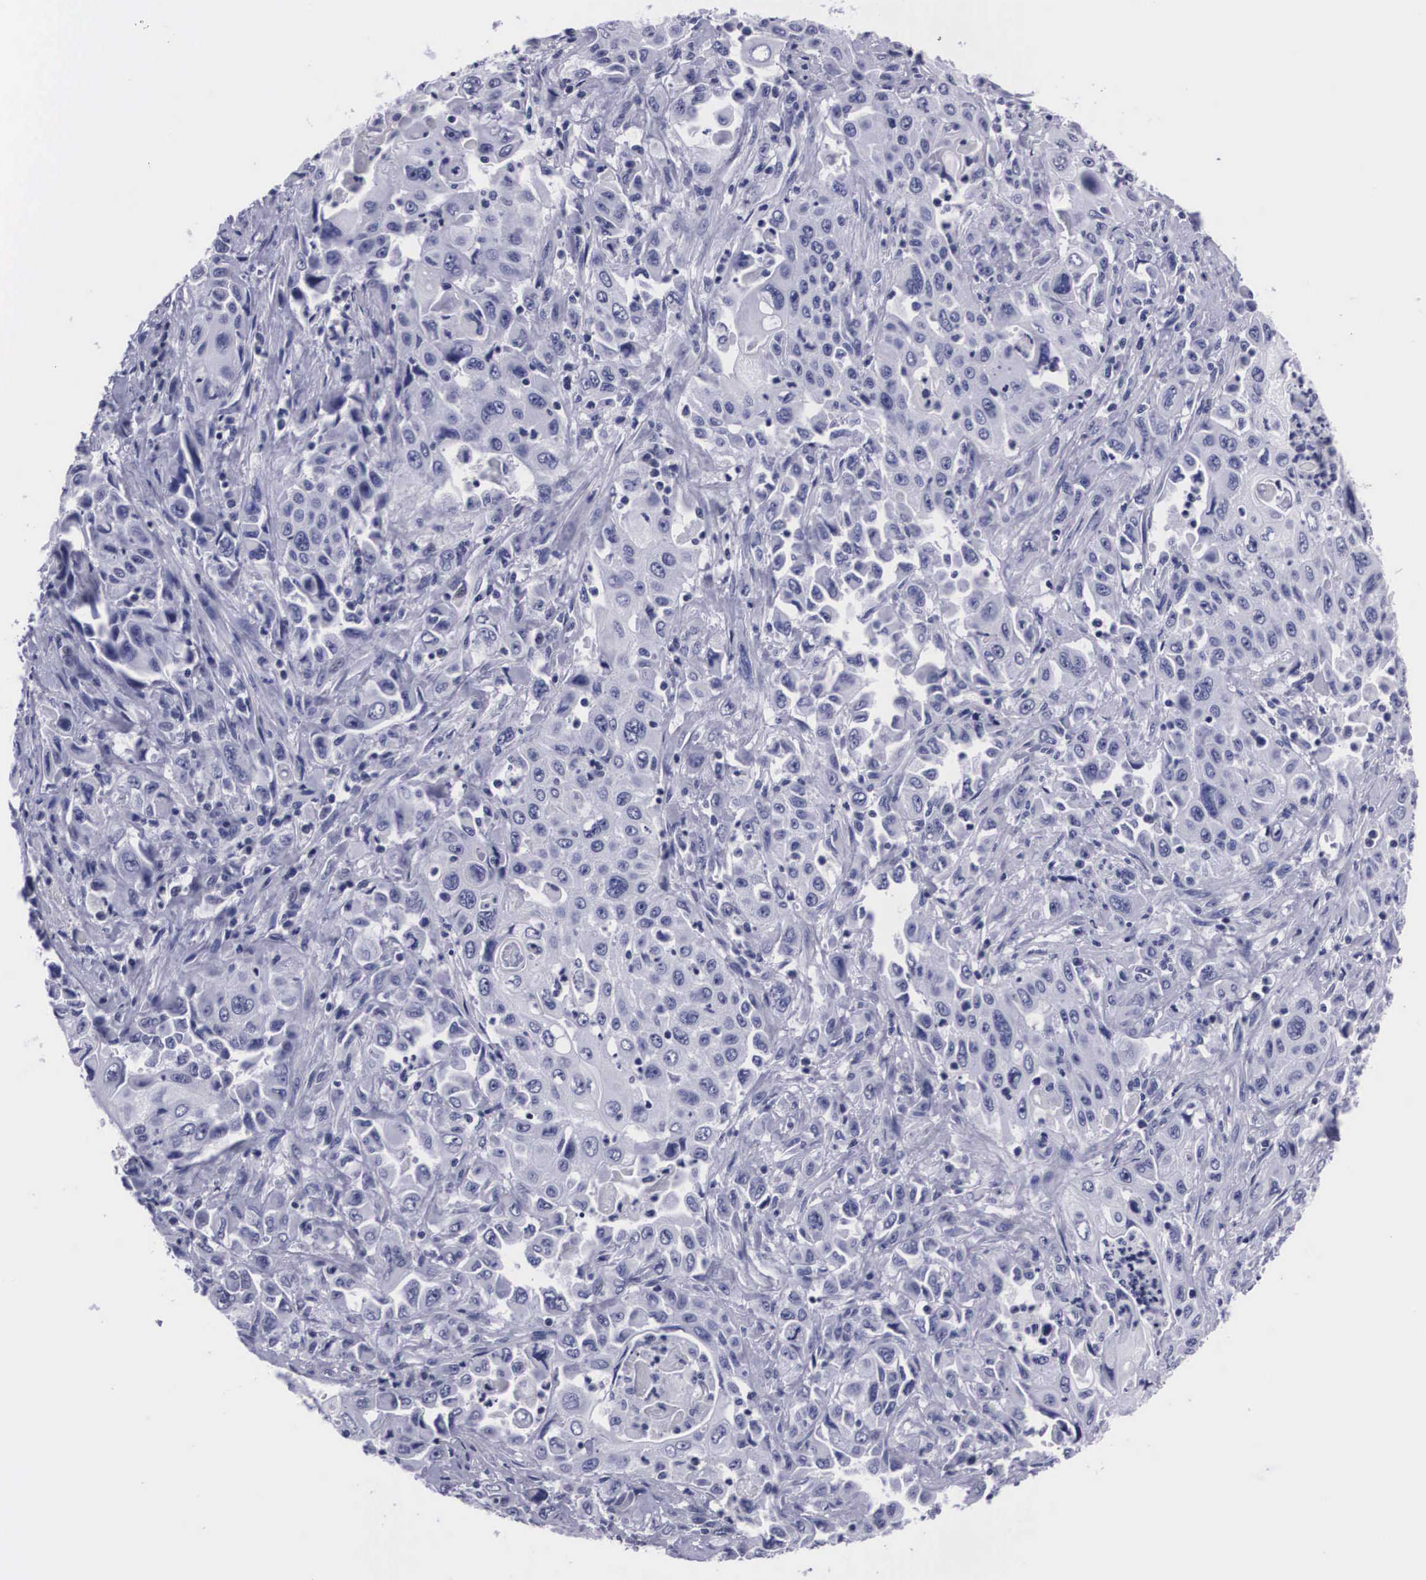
{"staining": {"intensity": "negative", "quantity": "none", "location": "none"}, "tissue": "pancreatic cancer", "cell_type": "Tumor cells", "image_type": "cancer", "snomed": [{"axis": "morphology", "description": "Adenocarcinoma, NOS"}, {"axis": "topography", "description": "Pancreas"}], "caption": "Protein analysis of pancreatic adenocarcinoma displays no significant staining in tumor cells.", "gene": "C22orf31", "patient": {"sex": "male", "age": 70}}